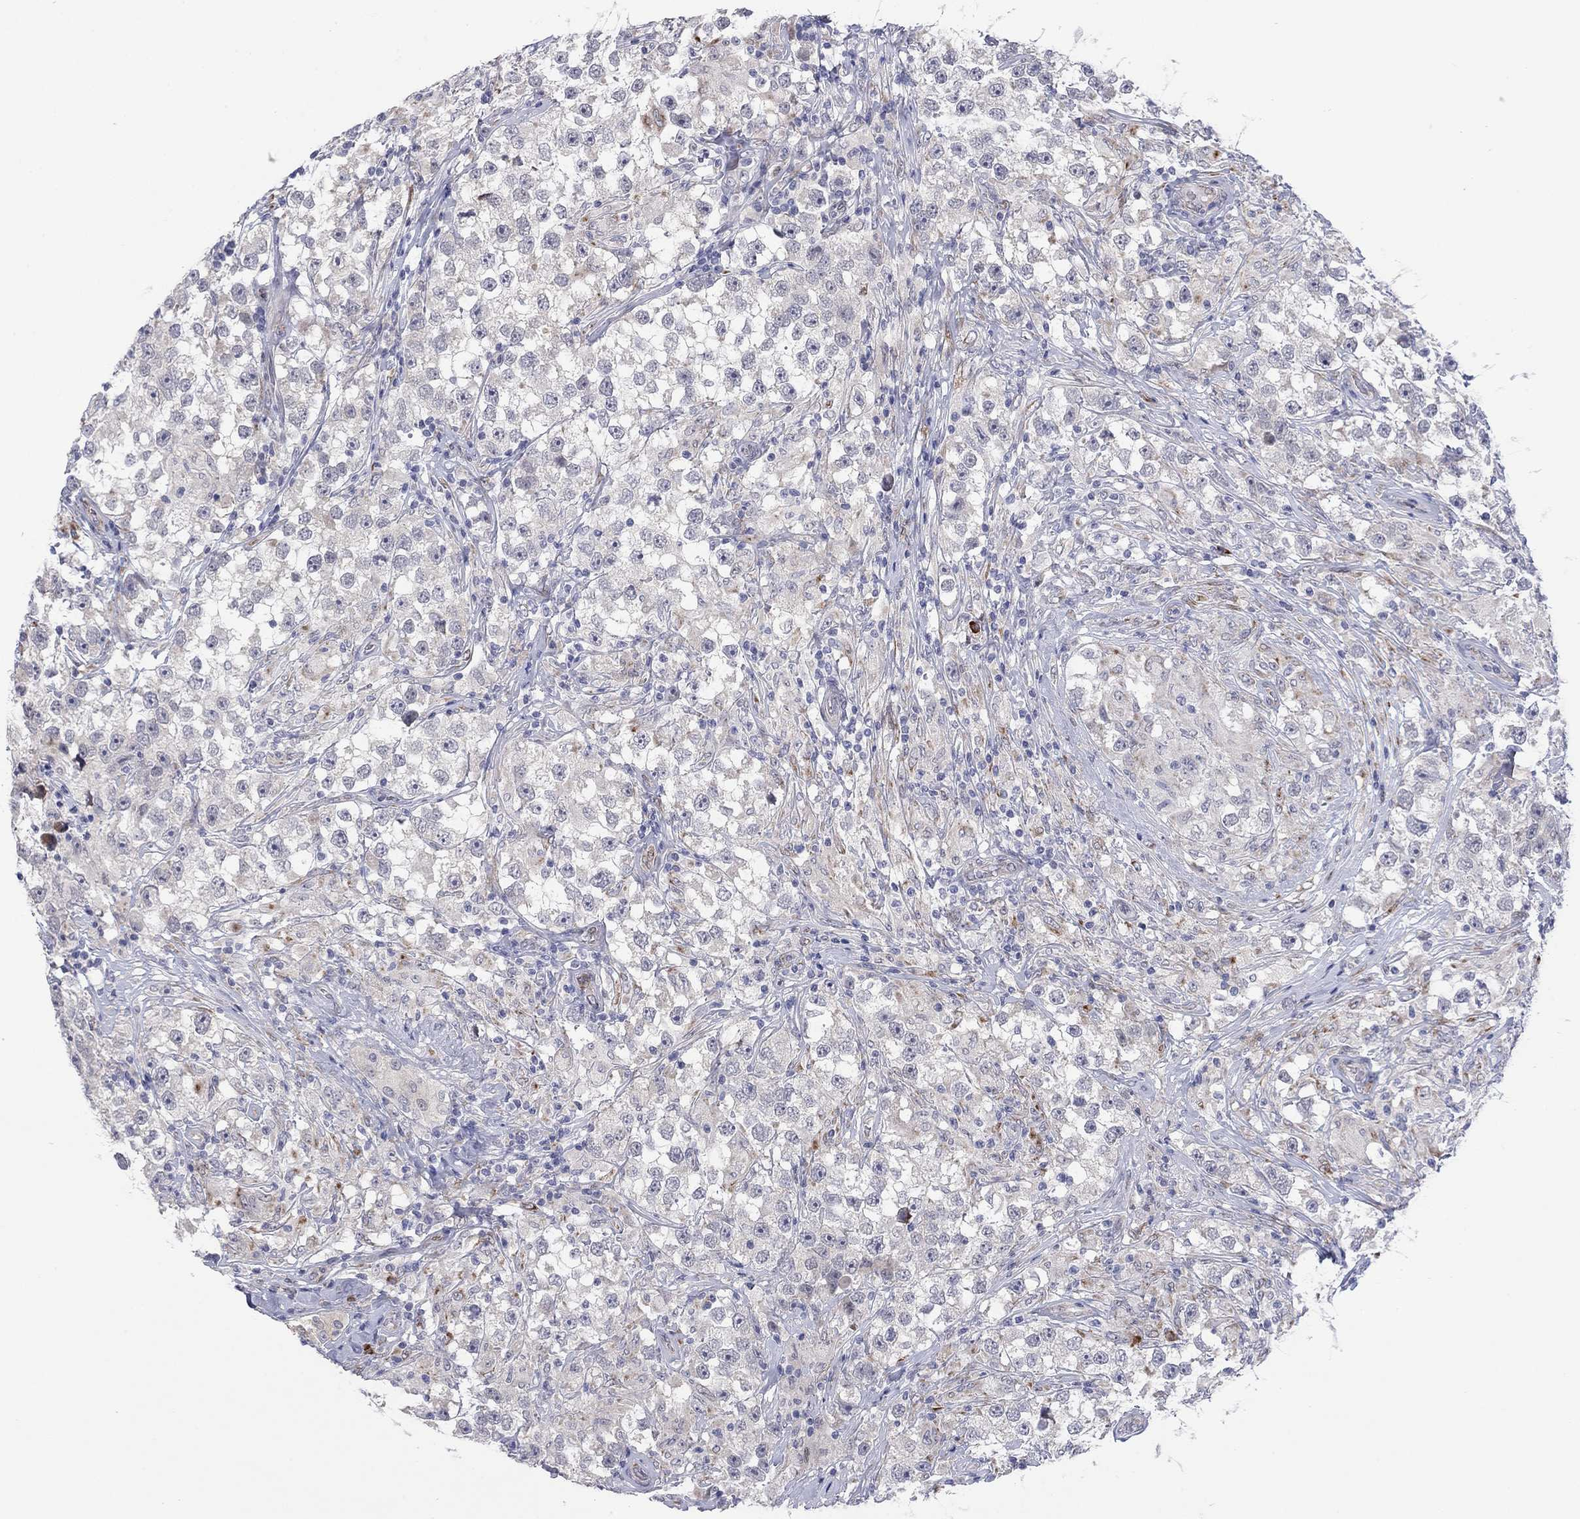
{"staining": {"intensity": "negative", "quantity": "none", "location": "none"}, "tissue": "testis cancer", "cell_type": "Tumor cells", "image_type": "cancer", "snomed": [{"axis": "morphology", "description": "Seminoma, NOS"}, {"axis": "topography", "description": "Testis"}], "caption": "Testis seminoma stained for a protein using immunohistochemistry (IHC) shows no staining tumor cells.", "gene": "TTC21B", "patient": {"sex": "male", "age": 46}}